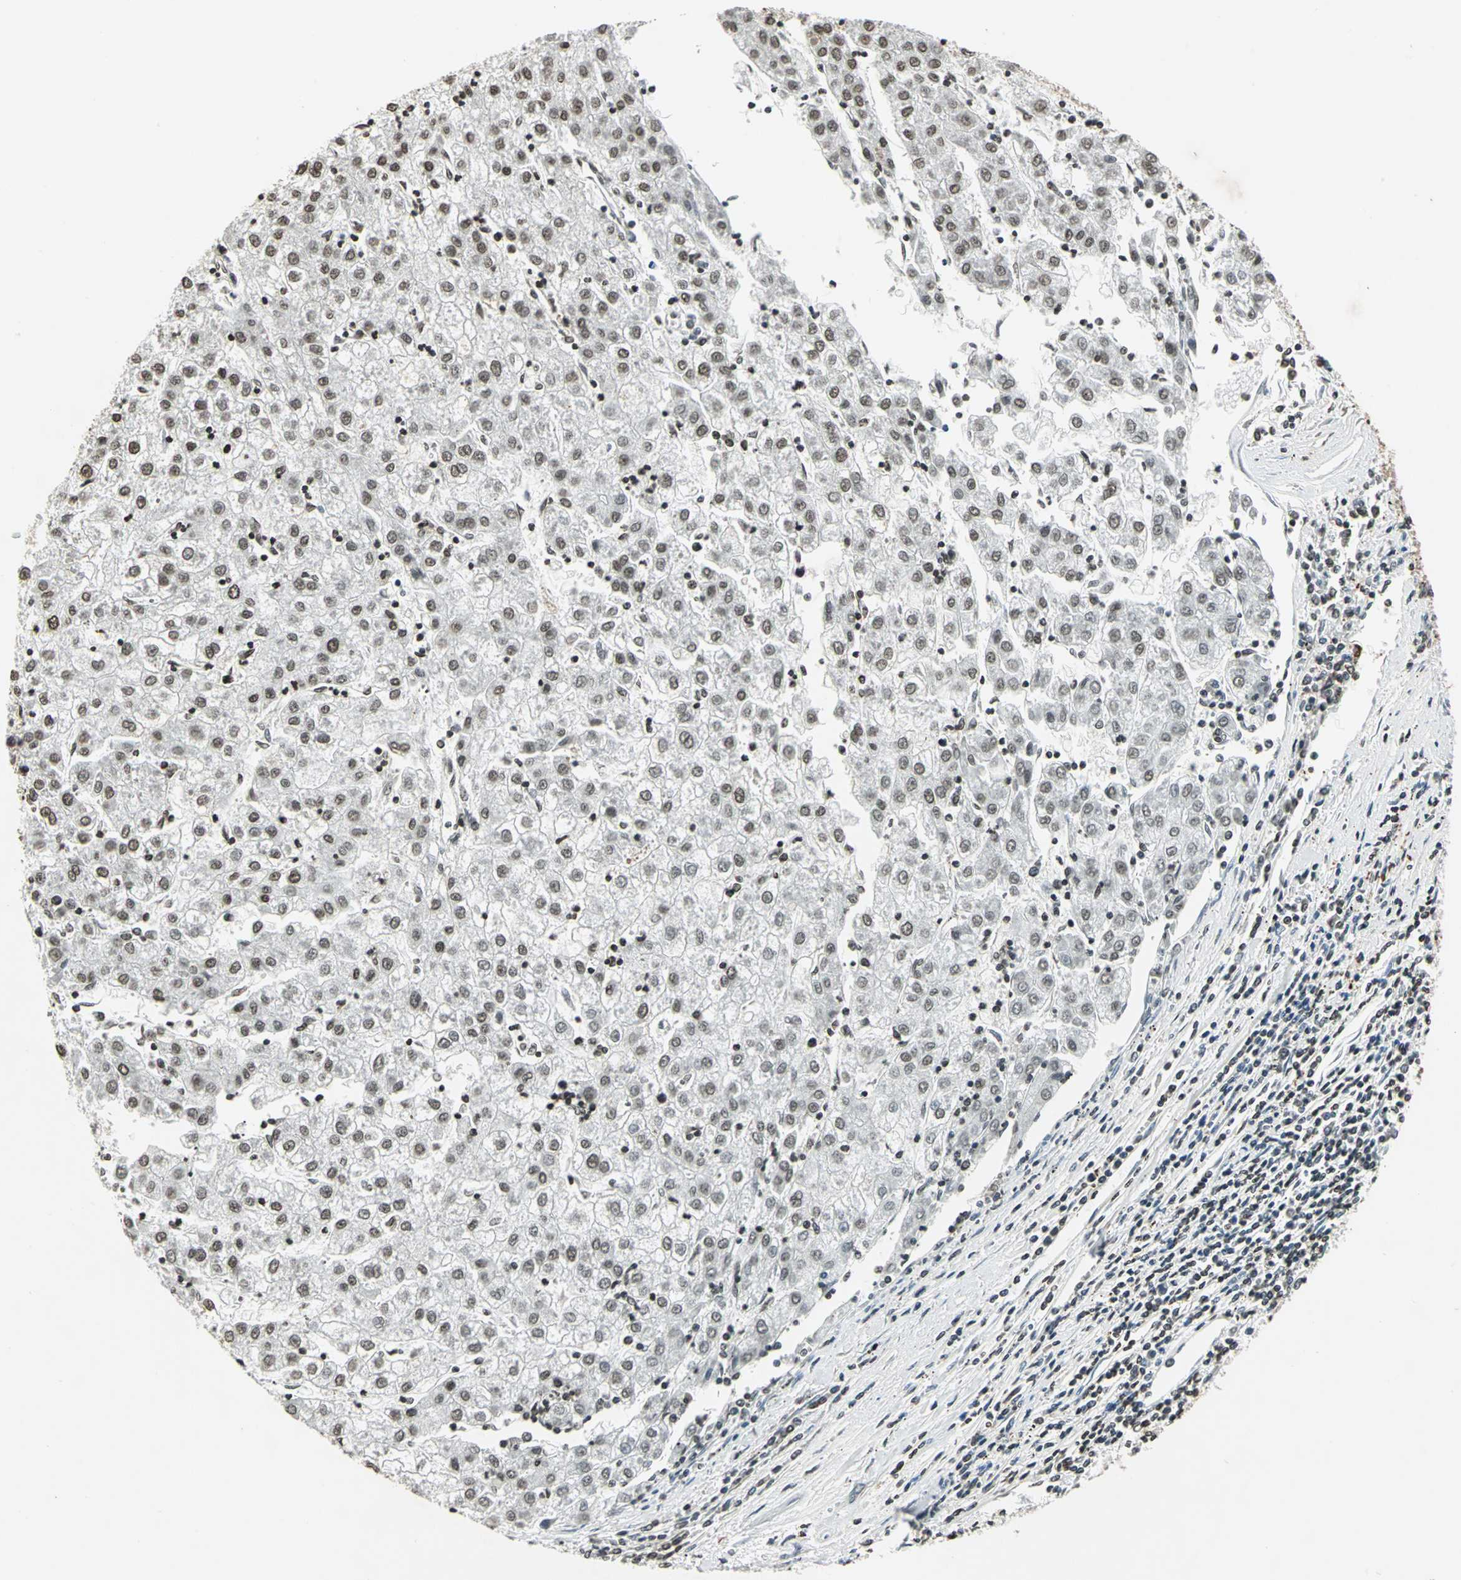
{"staining": {"intensity": "negative", "quantity": "none", "location": "none"}, "tissue": "liver cancer", "cell_type": "Tumor cells", "image_type": "cancer", "snomed": [{"axis": "morphology", "description": "Carcinoma, Hepatocellular, NOS"}, {"axis": "topography", "description": "Liver"}], "caption": "Liver hepatocellular carcinoma was stained to show a protein in brown. There is no significant positivity in tumor cells. The staining was performed using DAB (3,3'-diaminobenzidine) to visualize the protein expression in brown, while the nuclei were stained in blue with hematoxylin (Magnification: 20x).", "gene": "LGALS3", "patient": {"sex": "male", "age": 72}}